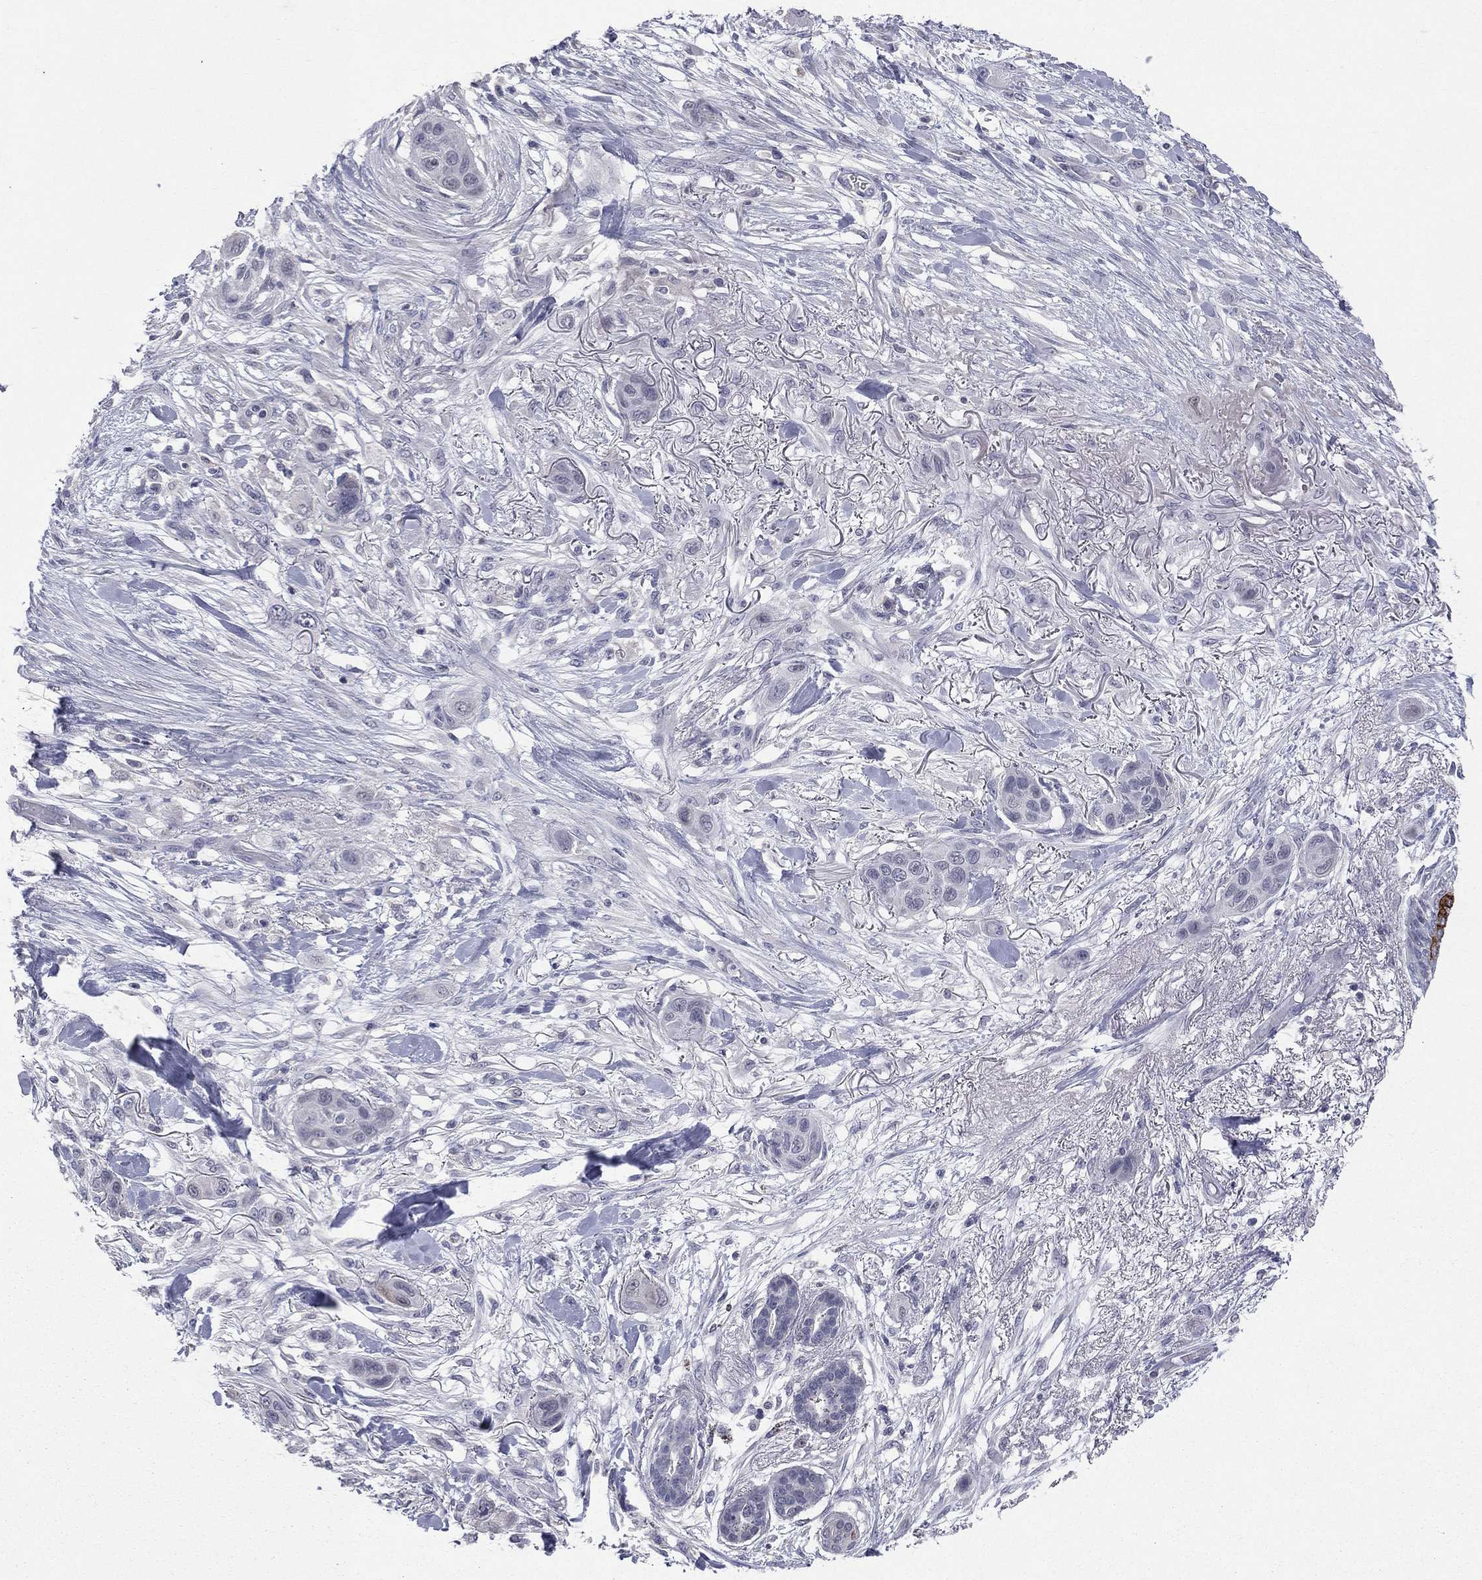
{"staining": {"intensity": "negative", "quantity": "none", "location": "none"}, "tissue": "skin cancer", "cell_type": "Tumor cells", "image_type": "cancer", "snomed": [{"axis": "morphology", "description": "Squamous cell carcinoma, NOS"}, {"axis": "topography", "description": "Skin"}], "caption": "High power microscopy image of an immunohistochemistry image of skin cancer, revealing no significant staining in tumor cells. Nuclei are stained in blue.", "gene": "DMKN", "patient": {"sex": "male", "age": 79}}